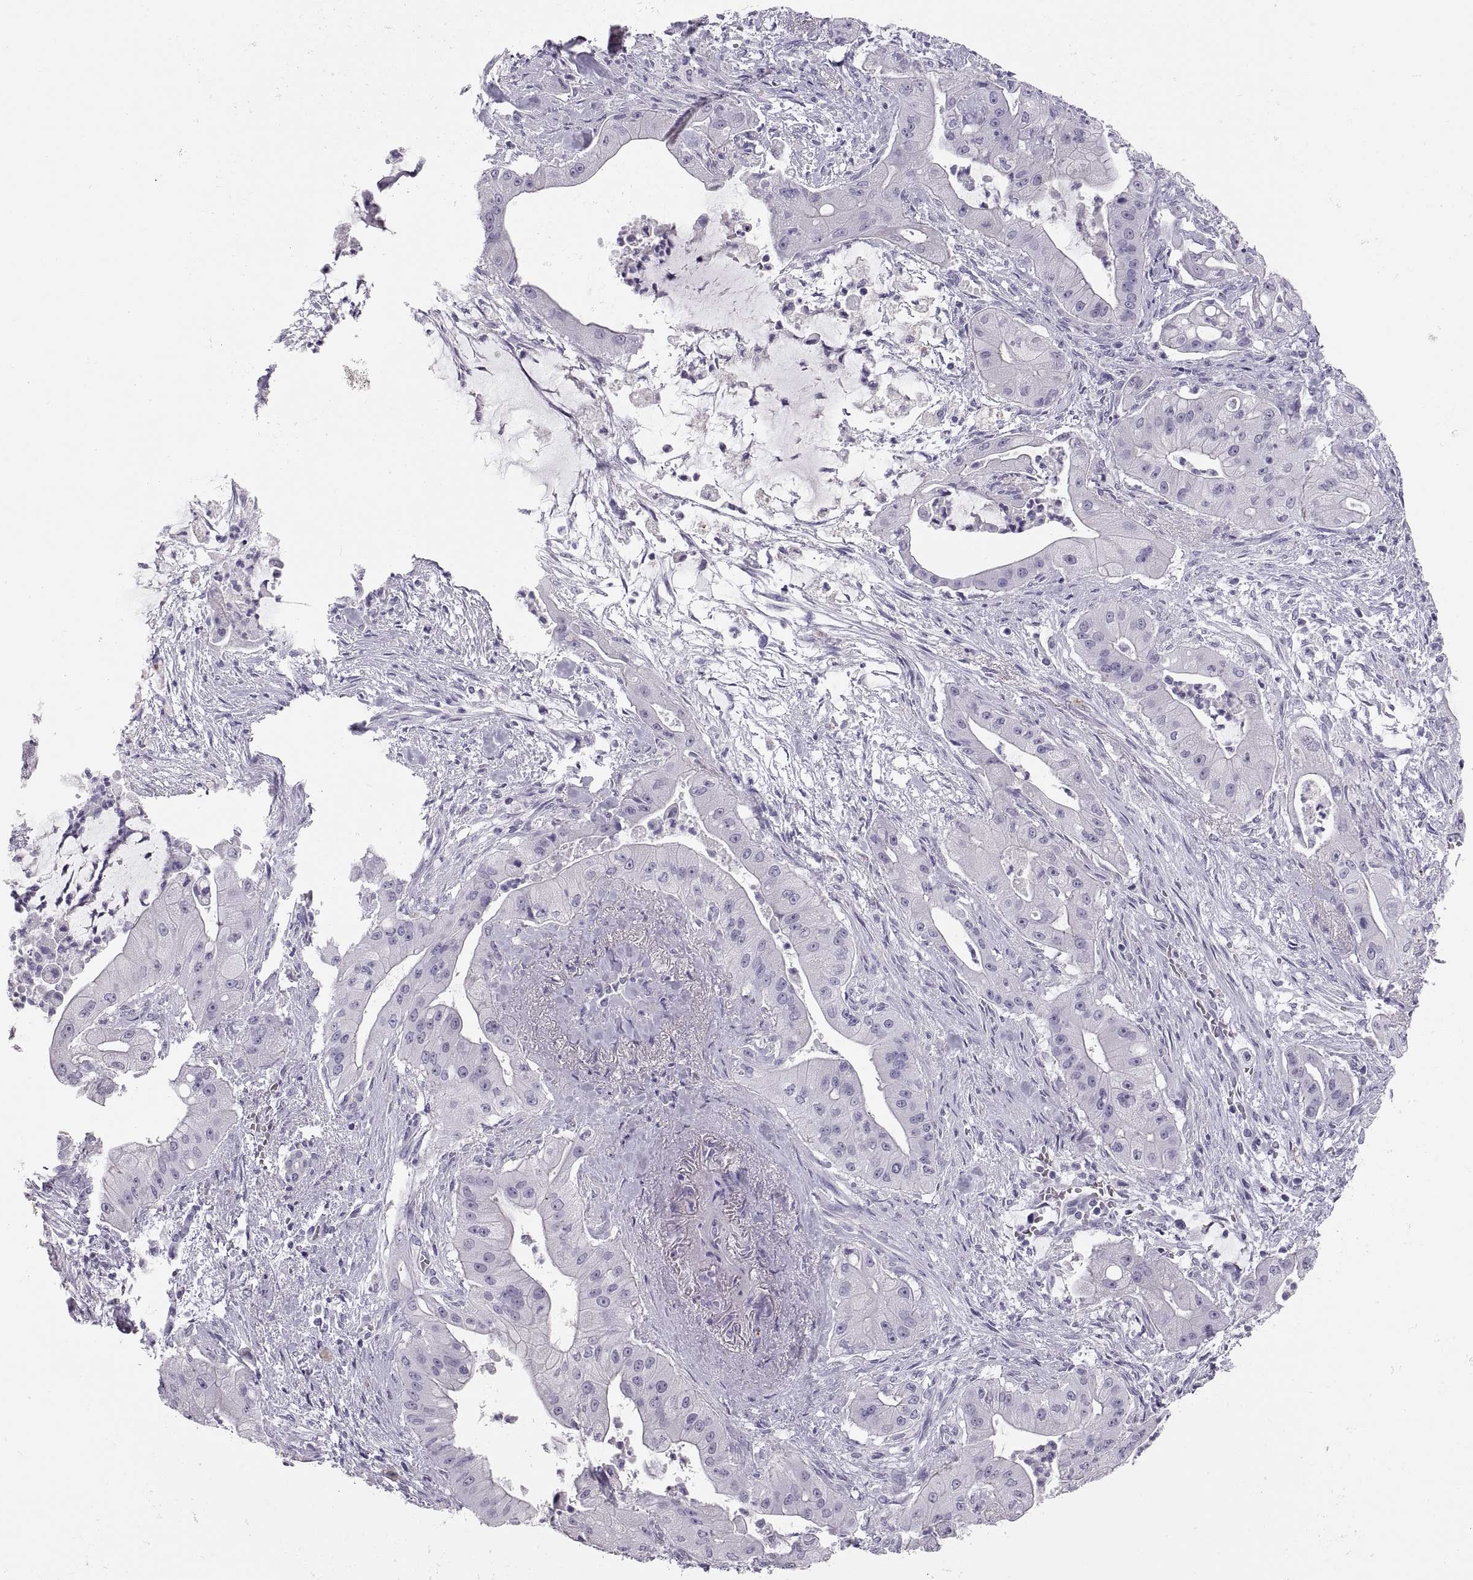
{"staining": {"intensity": "negative", "quantity": "none", "location": "none"}, "tissue": "pancreatic cancer", "cell_type": "Tumor cells", "image_type": "cancer", "snomed": [{"axis": "morphology", "description": "Normal tissue, NOS"}, {"axis": "morphology", "description": "Inflammation, NOS"}, {"axis": "morphology", "description": "Adenocarcinoma, NOS"}, {"axis": "topography", "description": "Pancreas"}], "caption": "Immunohistochemistry photomicrograph of neoplastic tissue: human pancreatic cancer stained with DAB (3,3'-diaminobenzidine) demonstrates no significant protein positivity in tumor cells.", "gene": "QRICH2", "patient": {"sex": "male", "age": 57}}